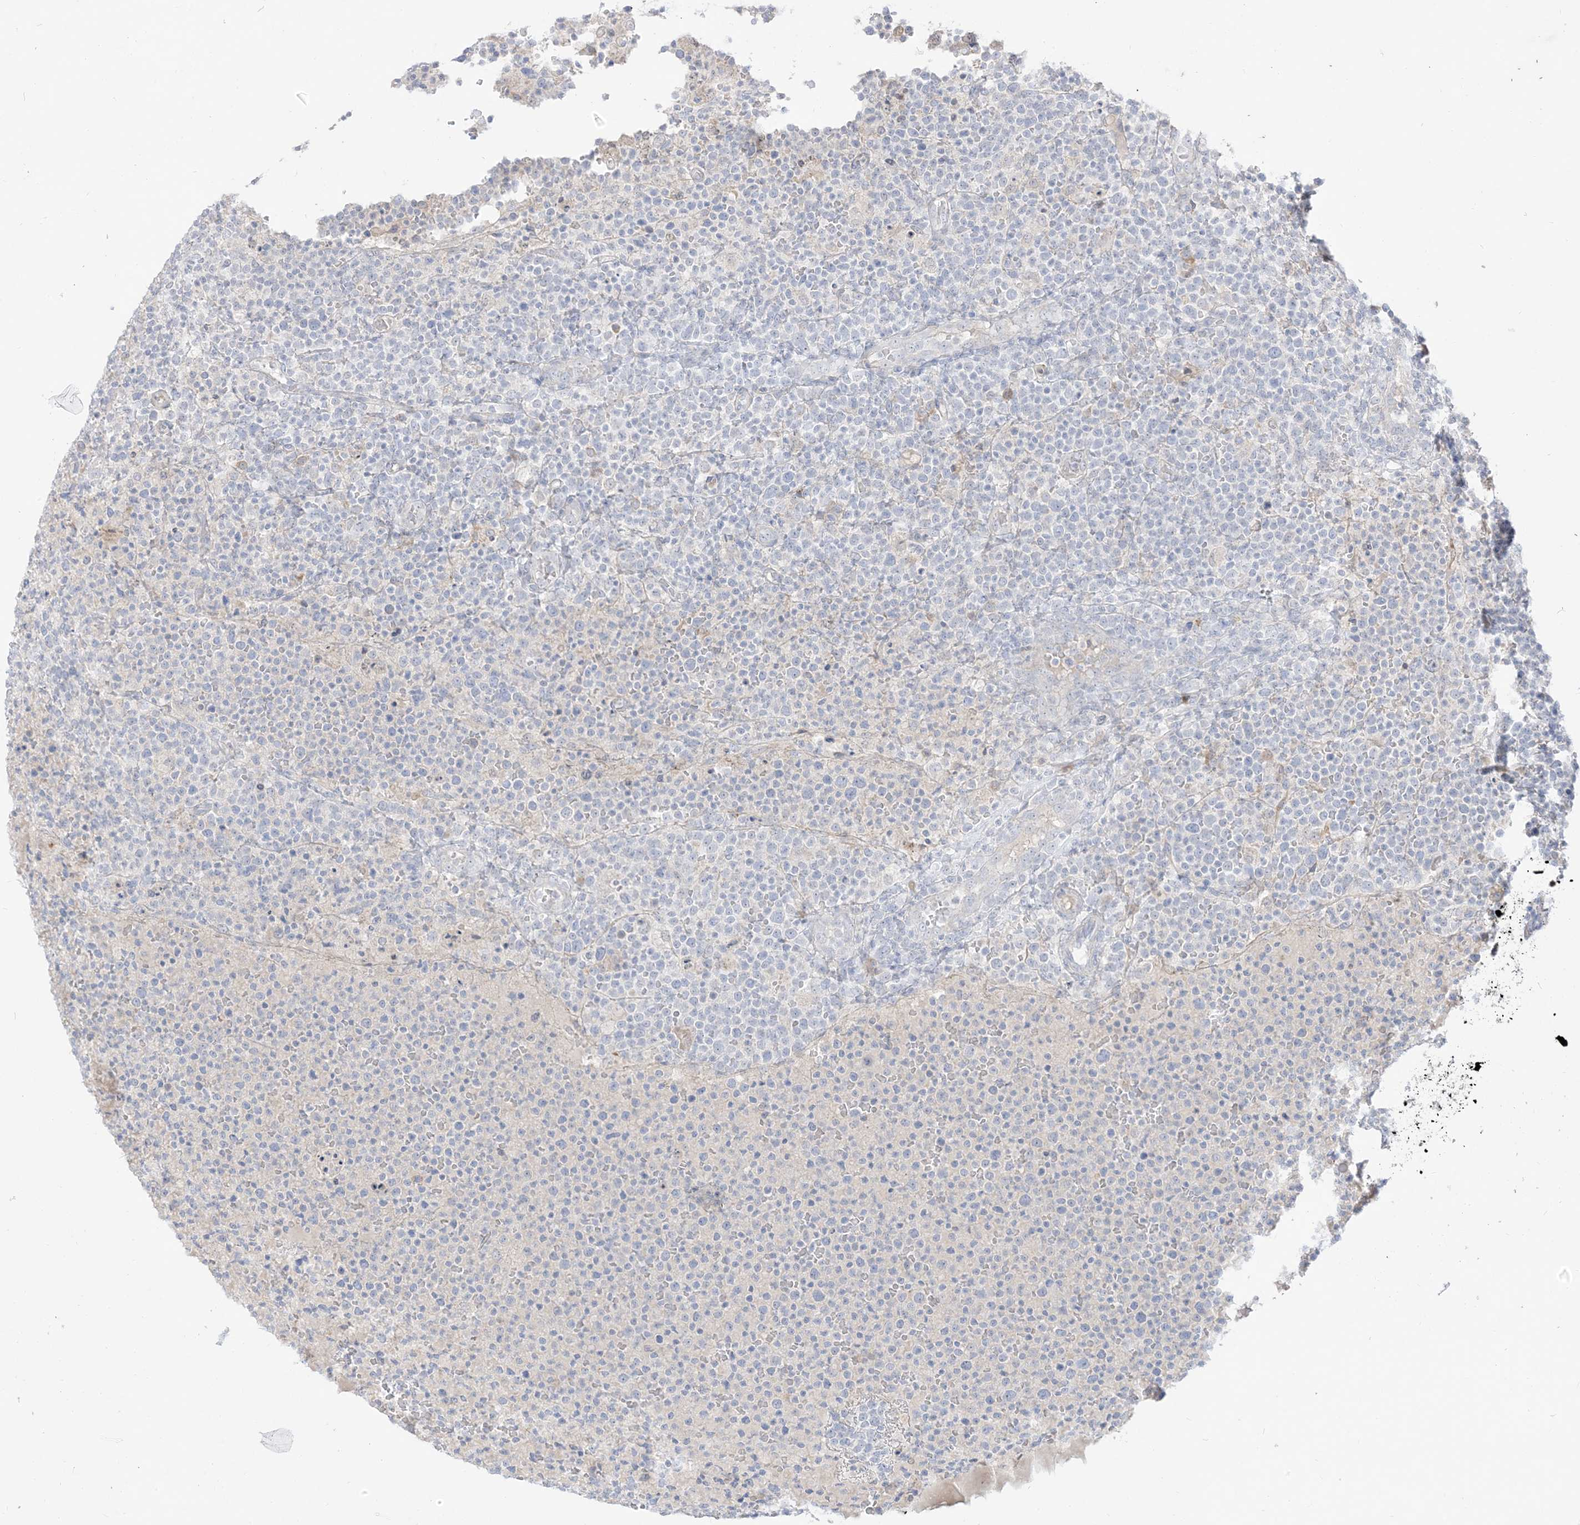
{"staining": {"intensity": "negative", "quantity": "none", "location": "none"}, "tissue": "lymphoma", "cell_type": "Tumor cells", "image_type": "cancer", "snomed": [{"axis": "morphology", "description": "Malignant lymphoma, non-Hodgkin's type, High grade"}, {"axis": "topography", "description": "Lymph node"}], "caption": "Photomicrograph shows no significant protein expression in tumor cells of high-grade malignant lymphoma, non-Hodgkin's type.", "gene": "LOXL3", "patient": {"sex": "male", "age": 61}}